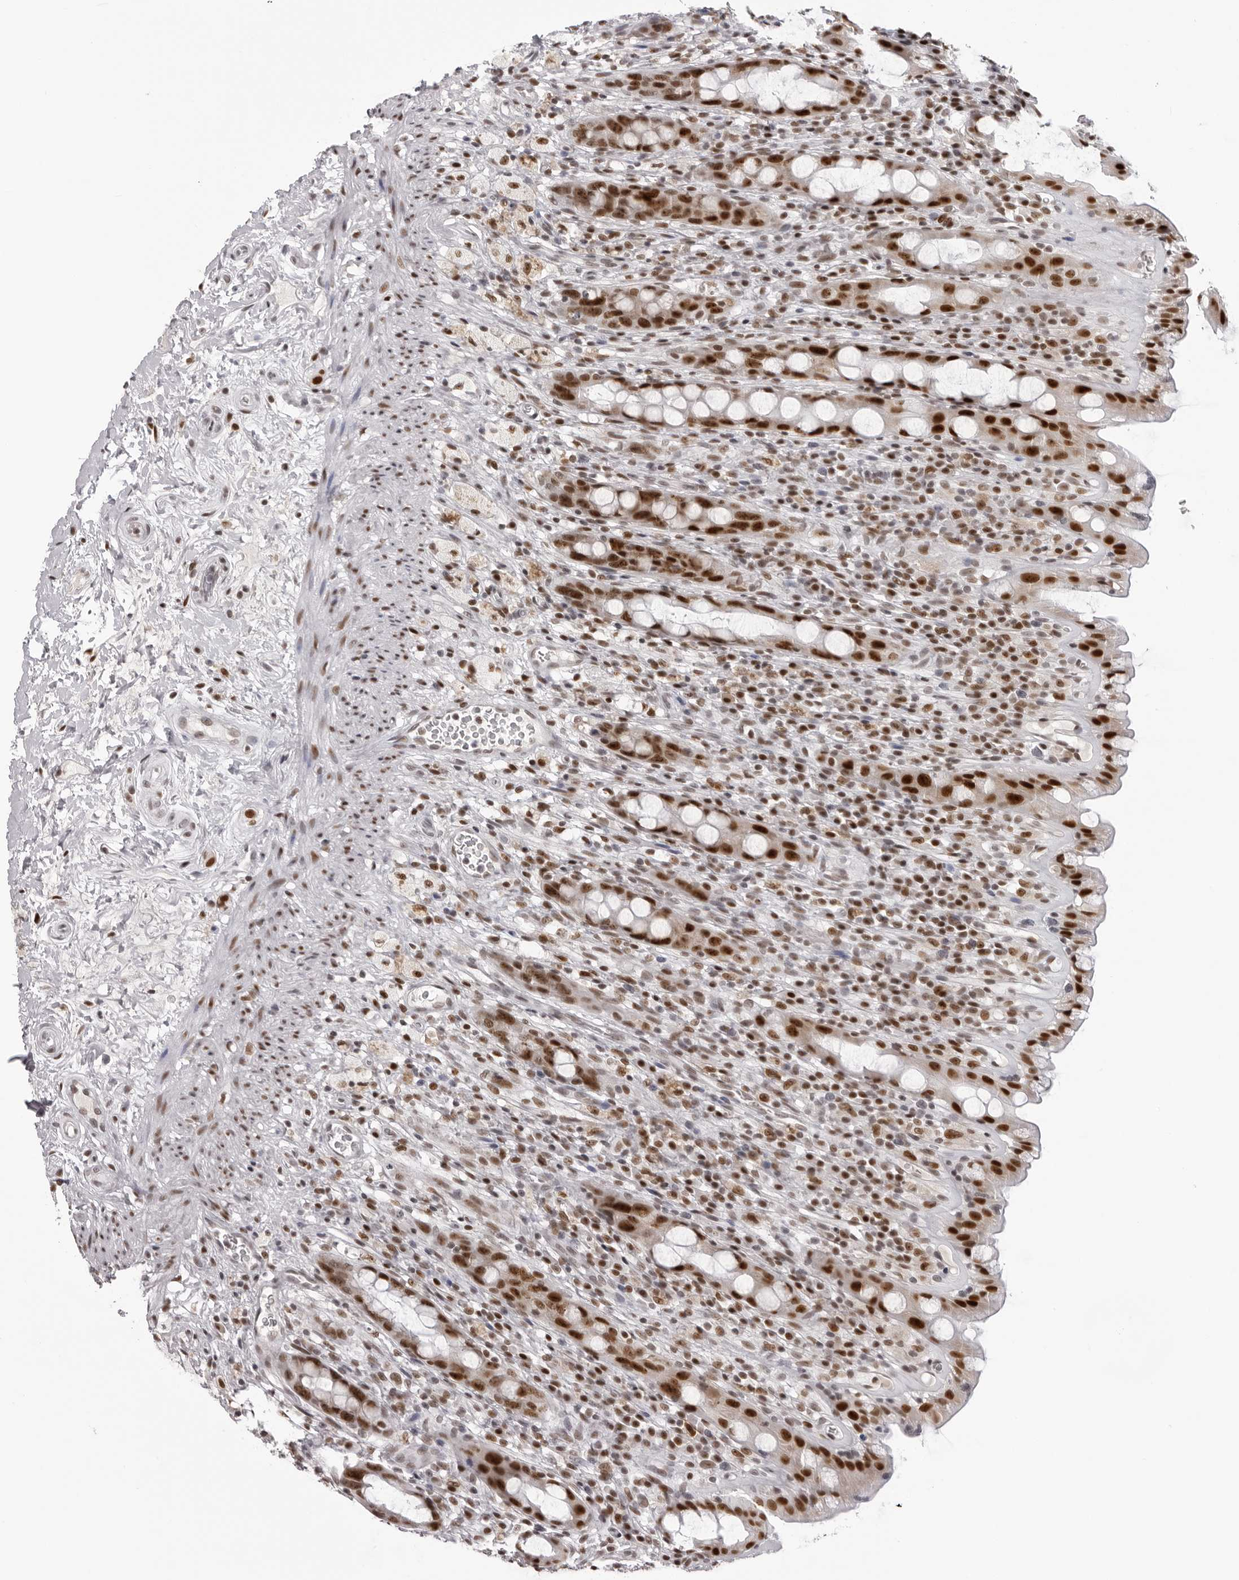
{"staining": {"intensity": "moderate", "quantity": ">75%", "location": "nuclear"}, "tissue": "rectum", "cell_type": "Glandular cells", "image_type": "normal", "snomed": [{"axis": "morphology", "description": "Normal tissue, NOS"}, {"axis": "topography", "description": "Rectum"}], "caption": "Brown immunohistochemical staining in unremarkable rectum shows moderate nuclear expression in about >75% of glandular cells. The protein of interest is shown in brown color, while the nuclei are stained blue.", "gene": "HEXIM2", "patient": {"sex": "male", "age": 44}}